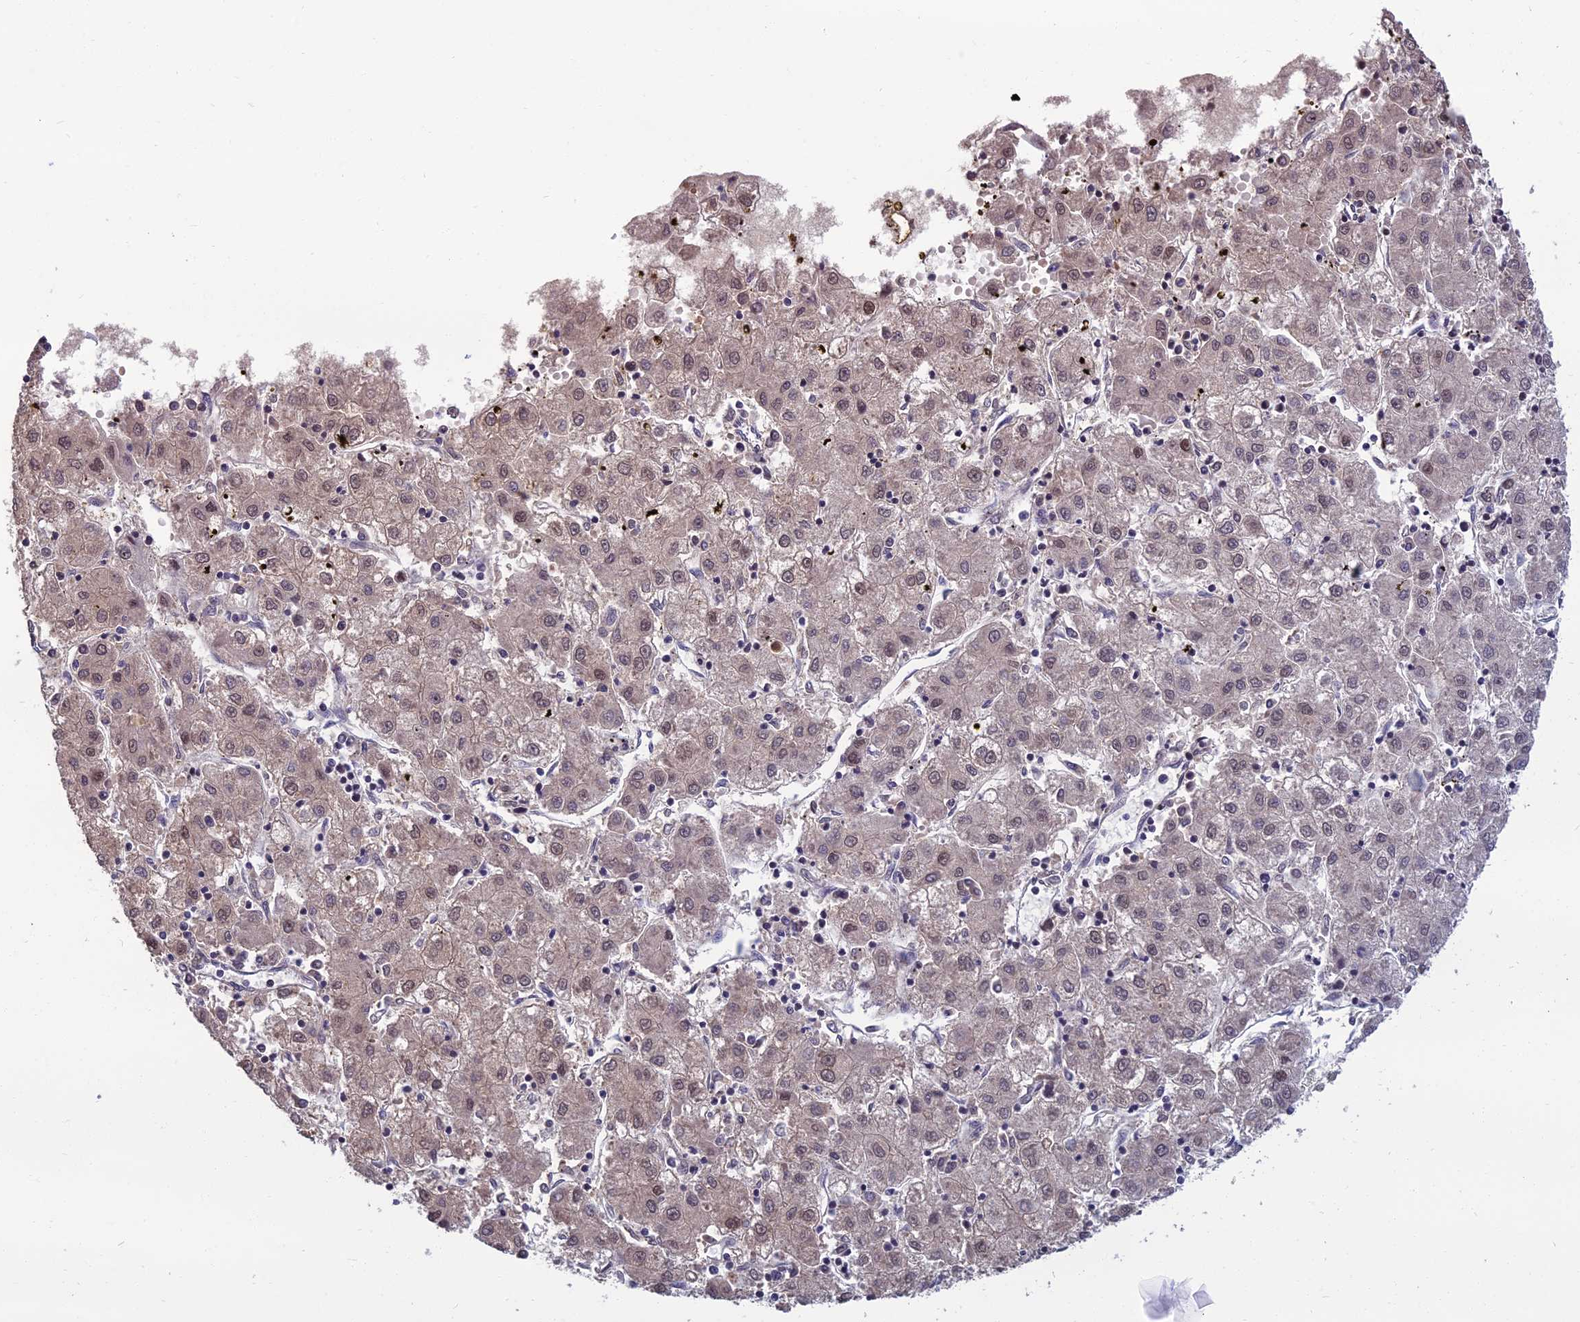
{"staining": {"intensity": "weak", "quantity": "25%-75%", "location": "nuclear"}, "tissue": "liver cancer", "cell_type": "Tumor cells", "image_type": "cancer", "snomed": [{"axis": "morphology", "description": "Carcinoma, Hepatocellular, NOS"}, {"axis": "topography", "description": "Liver"}], "caption": "A low amount of weak nuclear staining is seen in about 25%-75% of tumor cells in liver cancer (hepatocellular carcinoma) tissue. (IHC, brightfield microscopy, high magnification).", "gene": "NR4A3", "patient": {"sex": "male", "age": 72}}